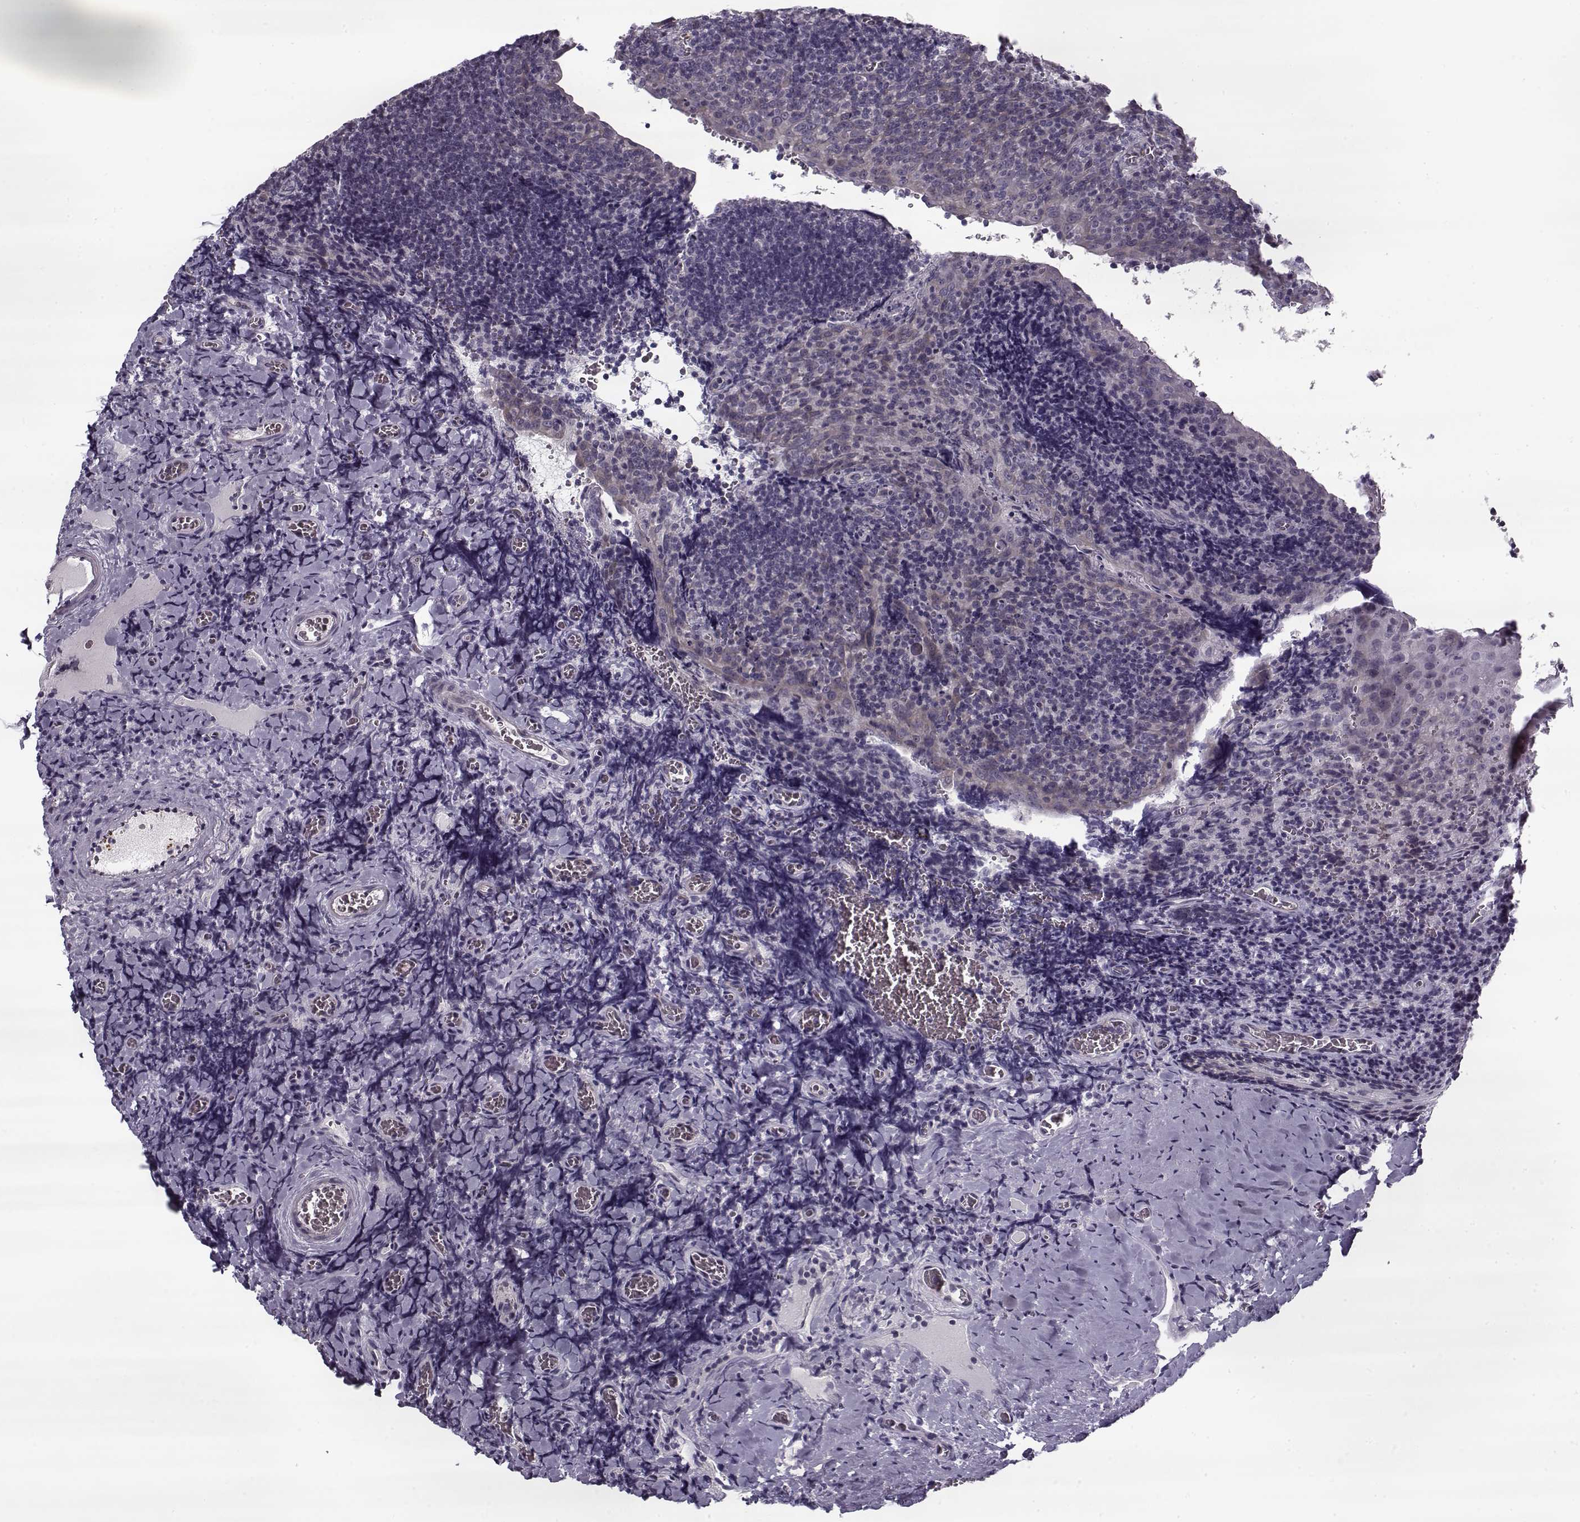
{"staining": {"intensity": "negative", "quantity": "none", "location": "none"}, "tissue": "tonsil", "cell_type": "Germinal center cells", "image_type": "normal", "snomed": [{"axis": "morphology", "description": "Normal tissue, NOS"}, {"axis": "morphology", "description": "Inflammation, NOS"}, {"axis": "topography", "description": "Tonsil"}], "caption": "The image demonstrates no staining of germinal center cells in unremarkable tonsil. (Stains: DAB IHC with hematoxylin counter stain, Microscopy: brightfield microscopy at high magnification).", "gene": "PNMT", "patient": {"sex": "female", "age": 31}}